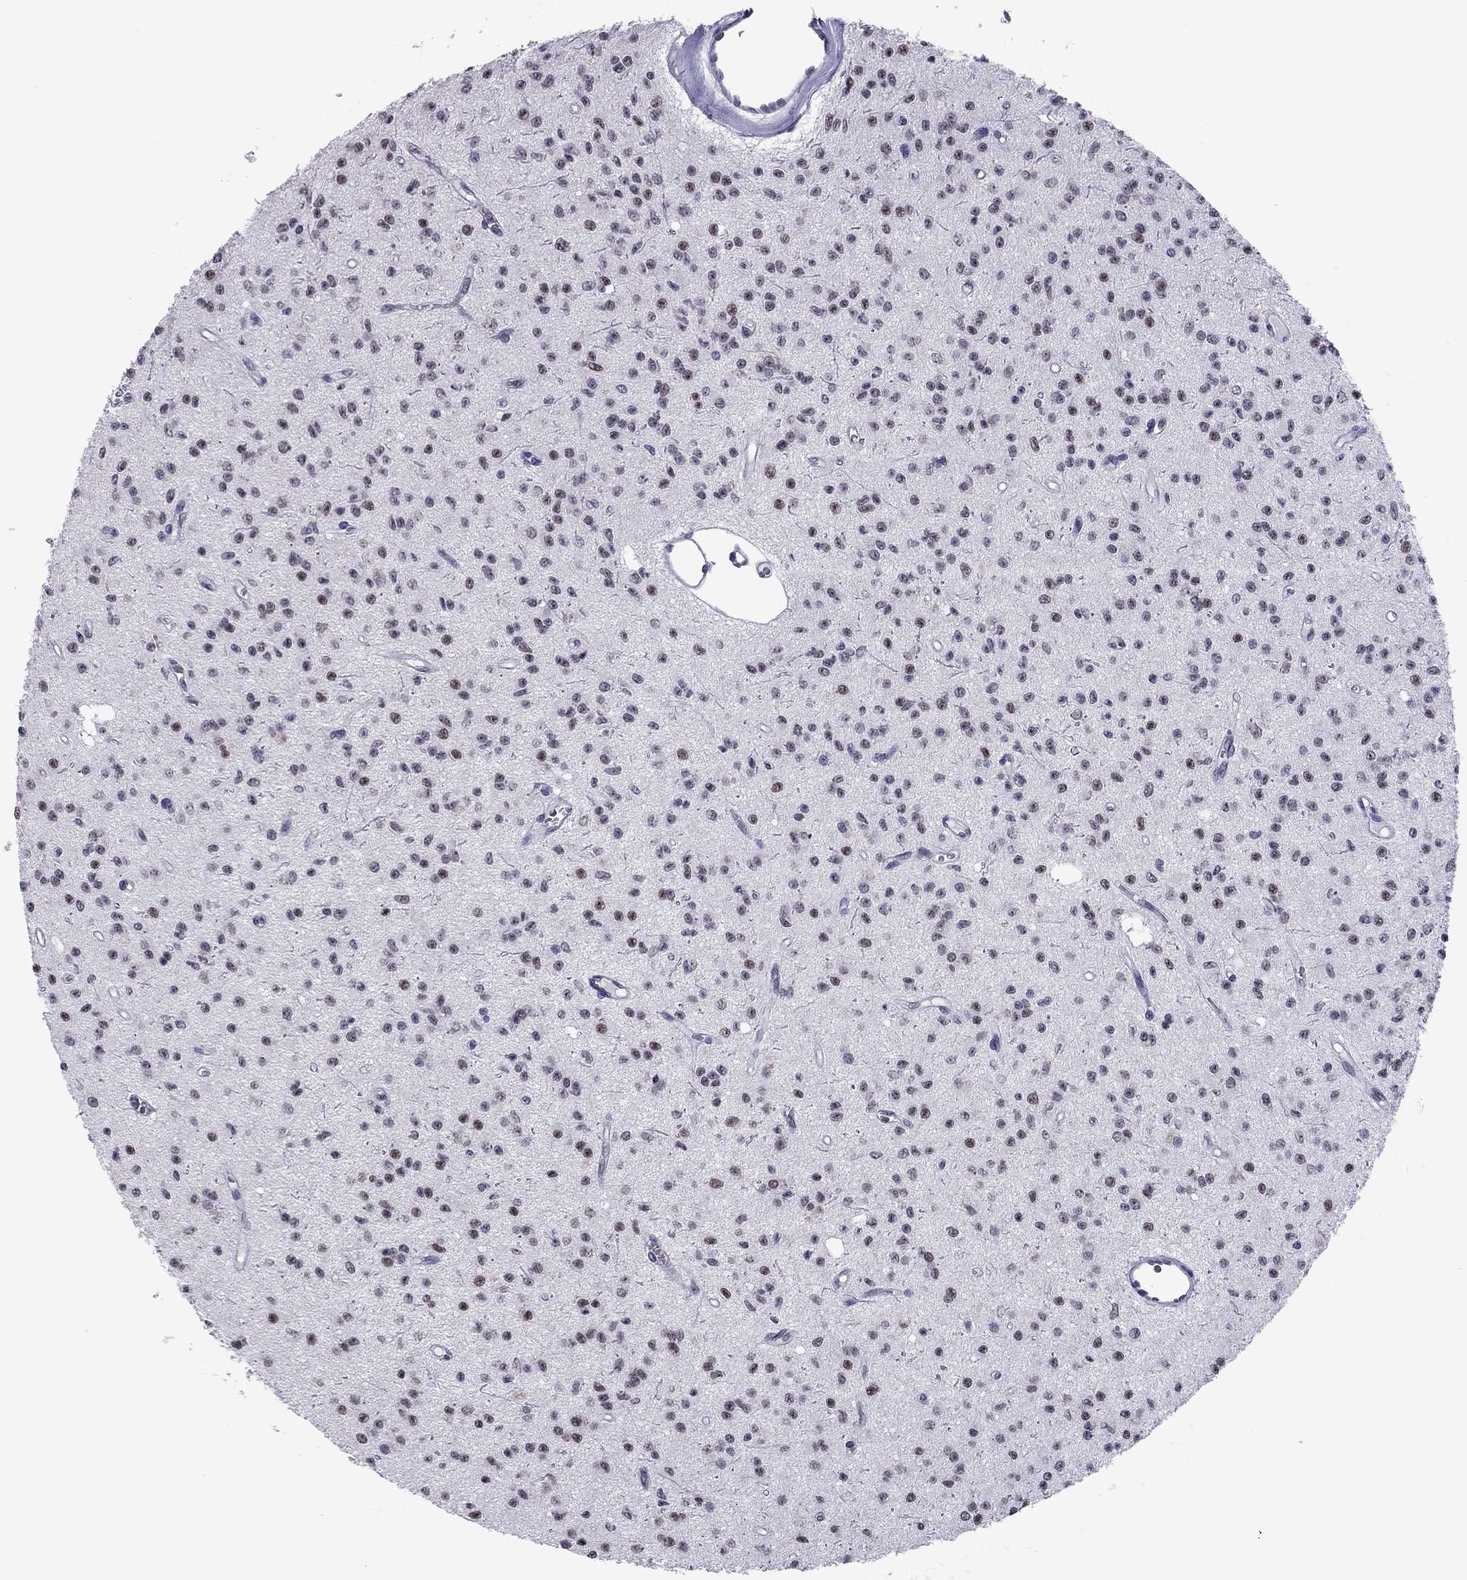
{"staining": {"intensity": "moderate", "quantity": "<25%", "location": "nuclear"}, "tissue": "glioma", "cell_type": "Tumor cells", "image_type": "cancer", "snomed": [{"axis": "morphology", "description": "Glioma, malignant, Low grade"}, {"axis": "topography", "description": "Brain"}], "caption": "Immunohistochemical staining of human glioma reveals low levels of moderate nuclear protein staining in approximately <25% of tumor cells. (Stains: DAB in brown, nuclei in blue, Microscopy: brightfield microscopy at high magnification).", "gene": "PPP1R3A", "patient": {"sex": "female", "age": 45}}